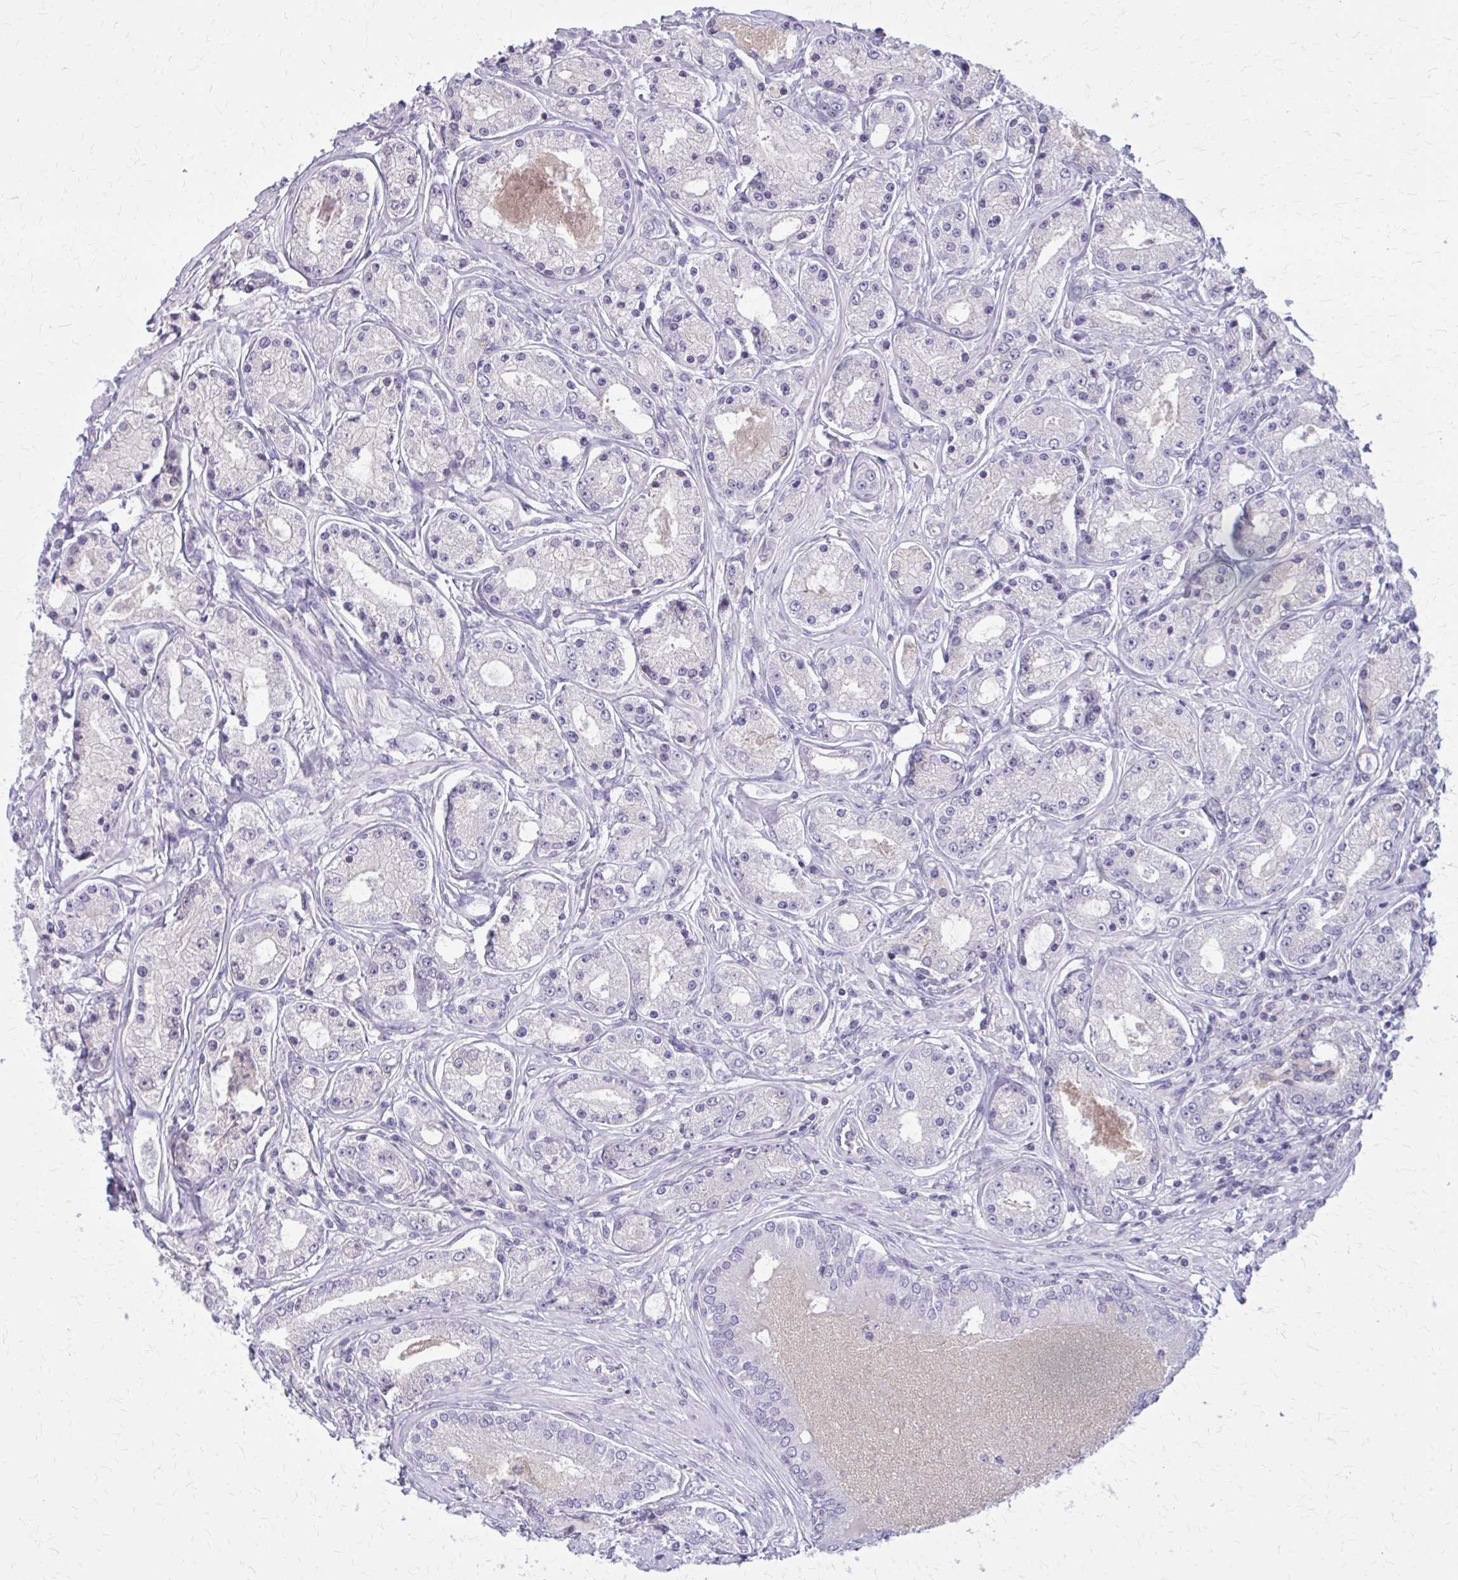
{"staining": {"intensity": "negative", "quantity": "none", "location": "none"}, "tissue": "prostate cancer", "cell_type": "Tumor cells", "image_type": "cancer", "snomed": [{"axis": "morphology", "description": "Adenocarcinoma, High grade"}, {"axis": "topography", "description": "Prostate"}], "caption": "Image shows no protein expression in tumor cells of prostate cancer (high-grade adenocarcinoma) tissue.", "gene": "OR4A47", "patient": {"sex": "male", "age": 66}}